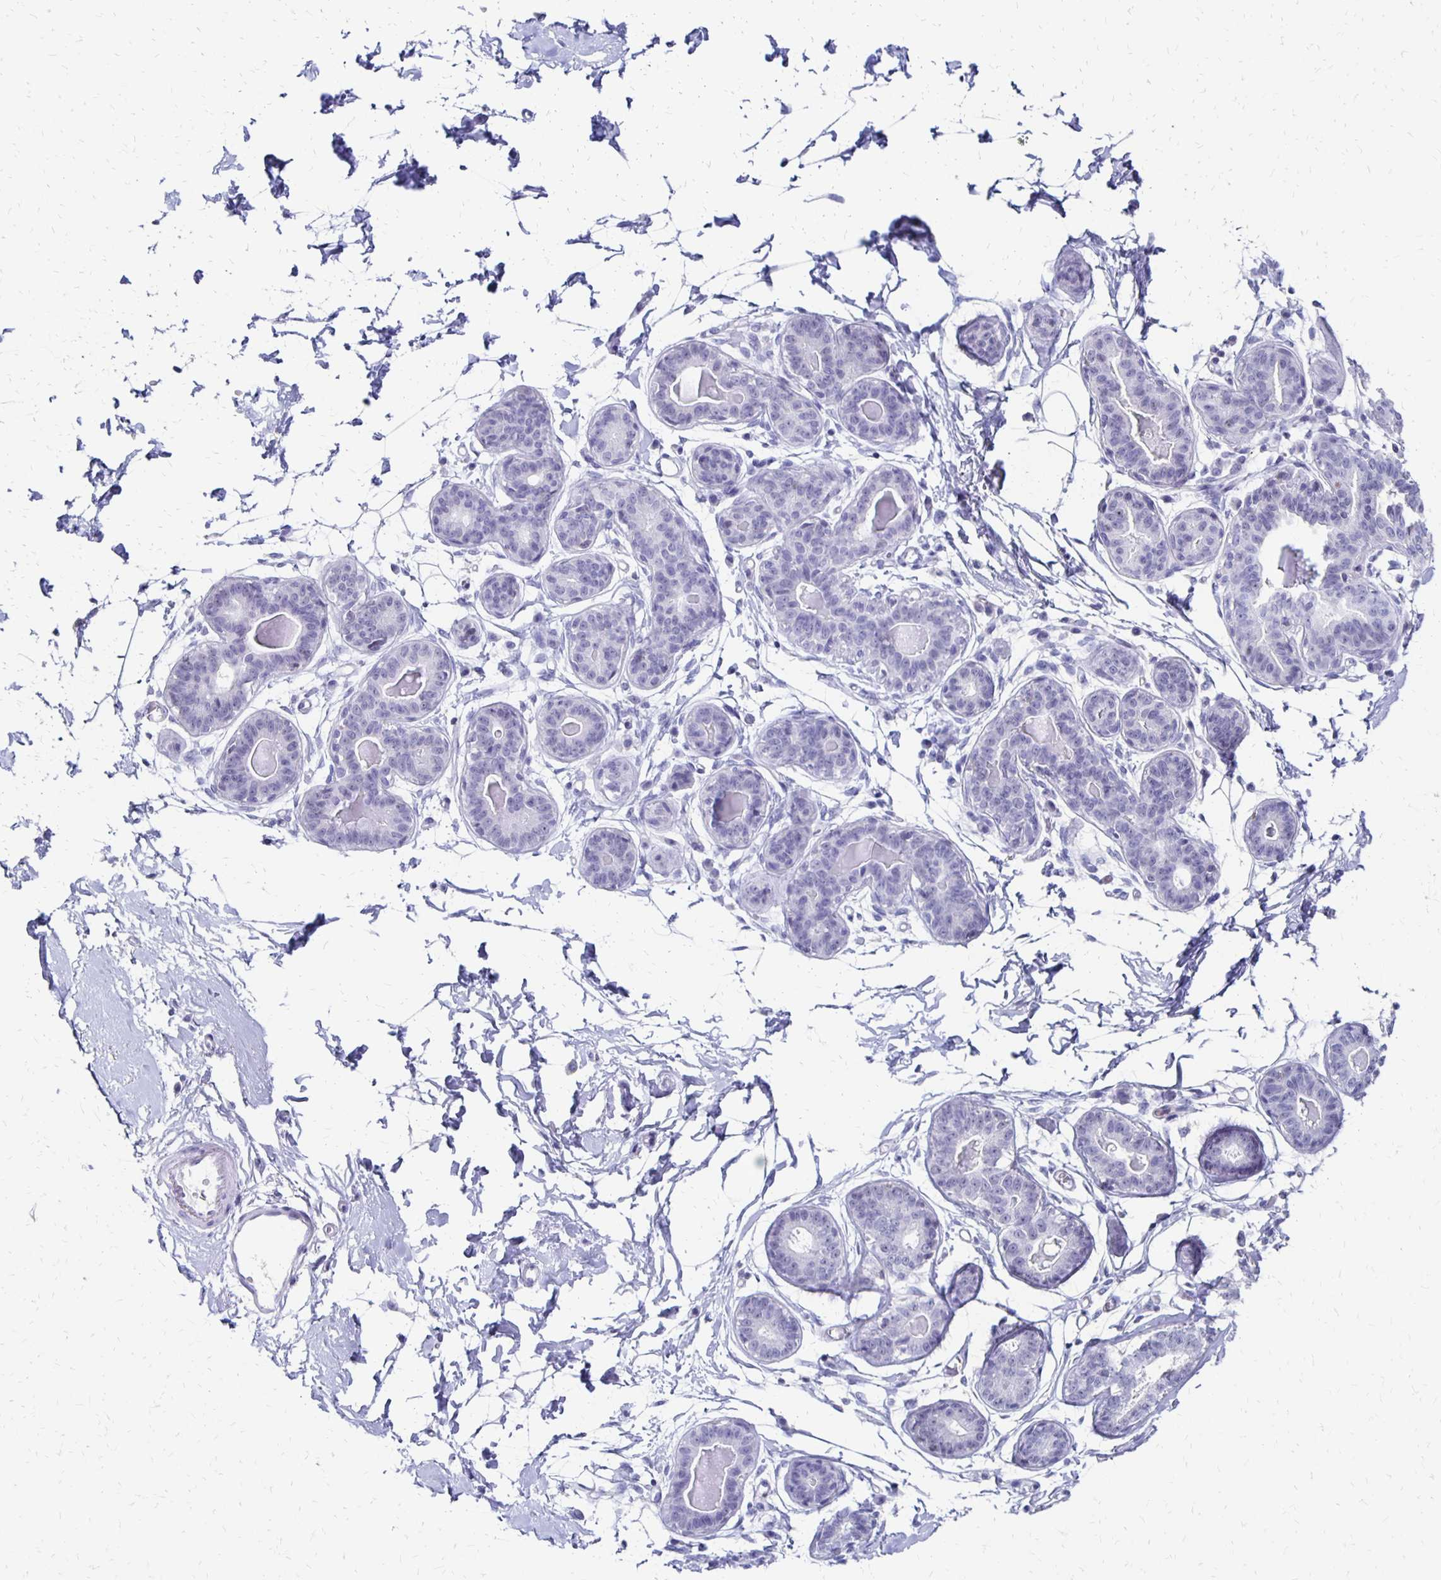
{"staining": {"intensity": "negative", "quantity": "none", "location": "none"}, "tissue": "breast", "cell_type": "Adipocytes", "image_type": "normal", "snomed": [{"axis": "morphology", "description": "Normal tissue, NOS"}, {"axis": "topography", "description": "Breast"}], "caption": "This micrograph is of normal breast stained with immunohistochemistry to label a protein in brown with the nuclei are counter-stained blue. There is no staining in adipocytes. Brightfield microscopy of immunohistochemistry stained with DAB (brown) and hematoxylin (blue), captured at high magnification.", "gene": "SYT2", "patient": {"sex": "female", "age": 45}}